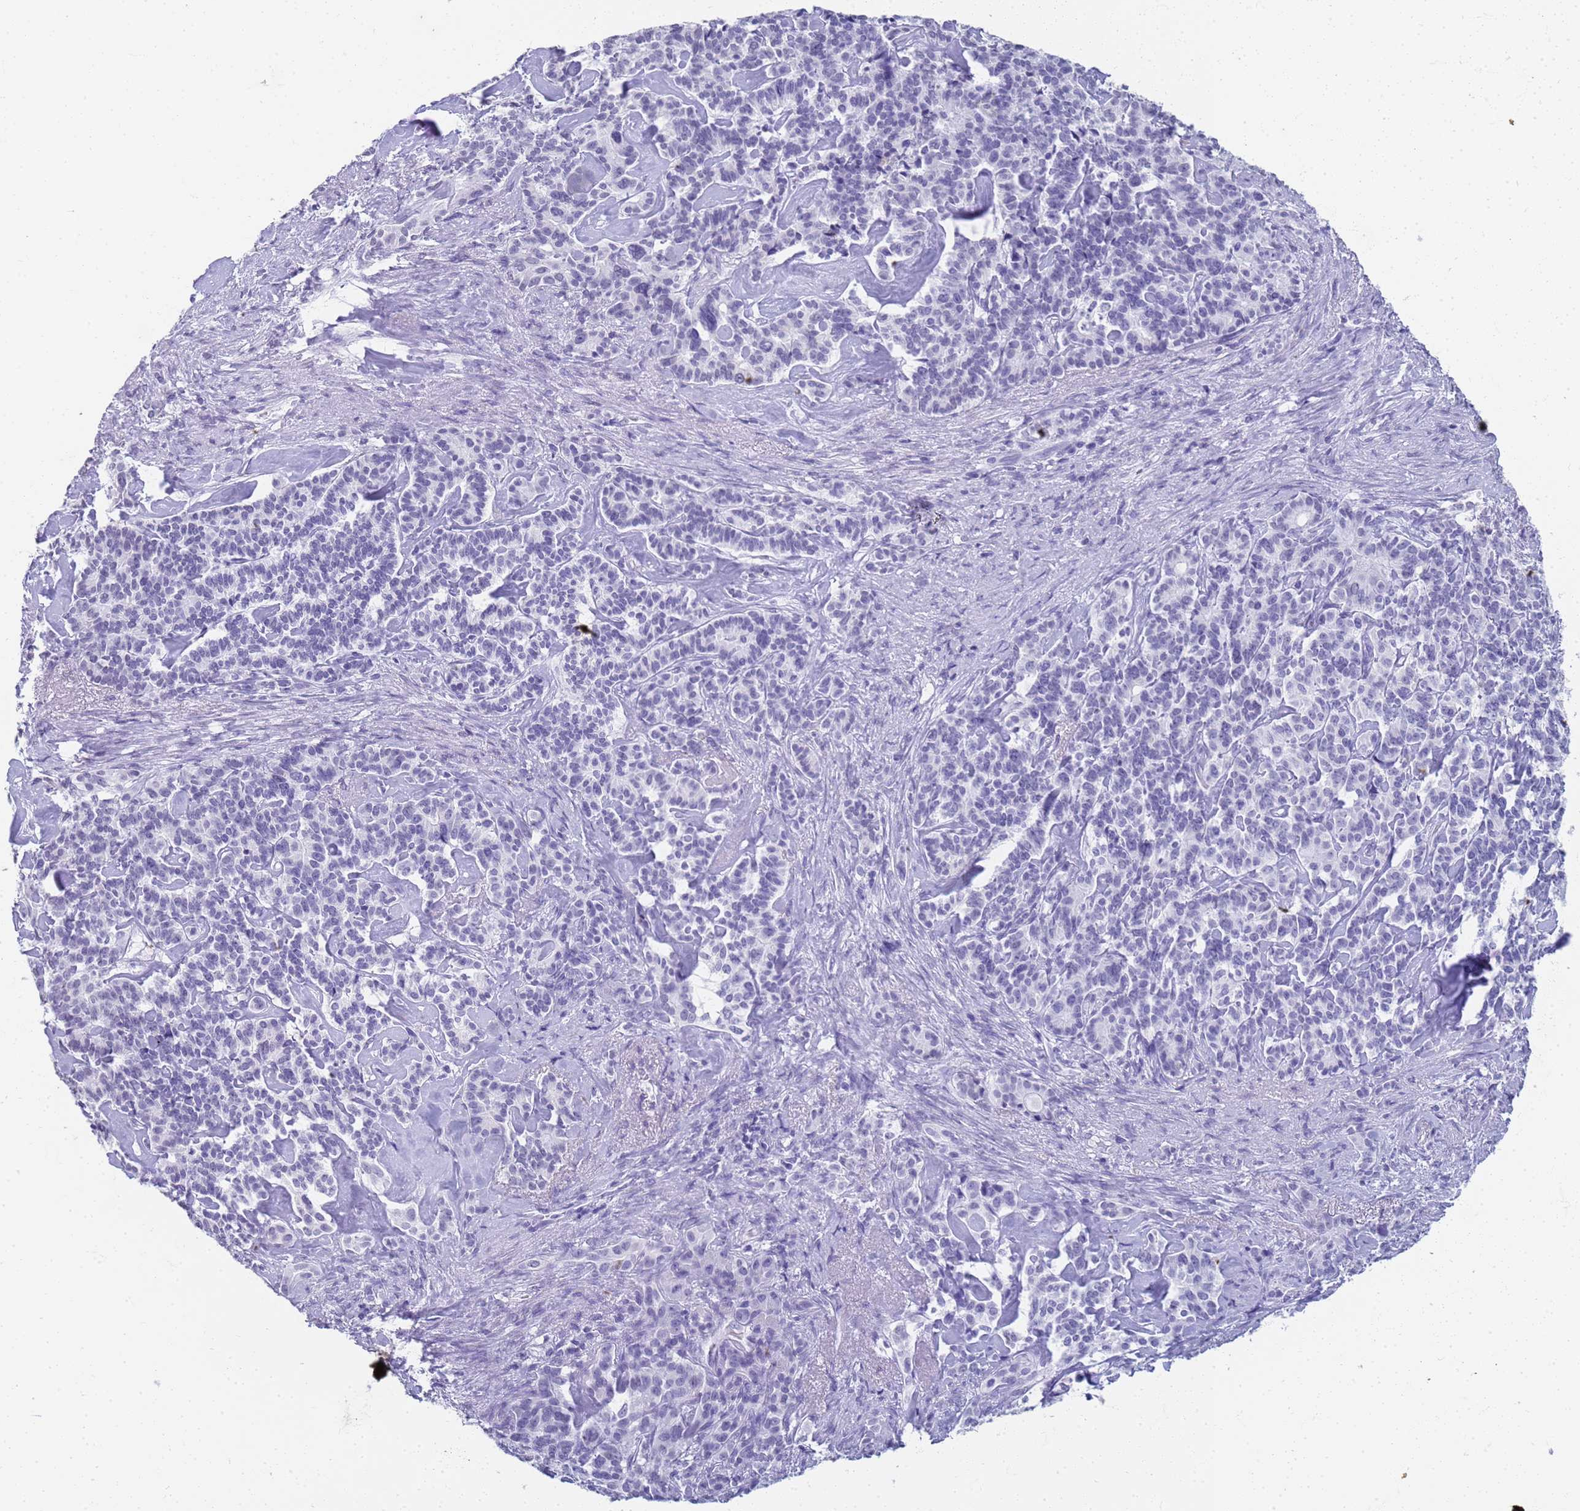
{"staining": {"intensity": "negative", "quantity": "none", "location": "none"}, "tissue": "pancreatic cancer", "cell_type": "Tumor cells", "image_type": "cancer", "snomed": [{"axis": "morphology", "description": "Adenocarcinoma, NOS"}, {"axis": "topography", "description": "Pancreas"}], "caption": "Tumor cells show no significant protein positivity in pancreatic cancer.", "gene": "SLC7A9", "patient": {"sex": "female", "age": 74}}